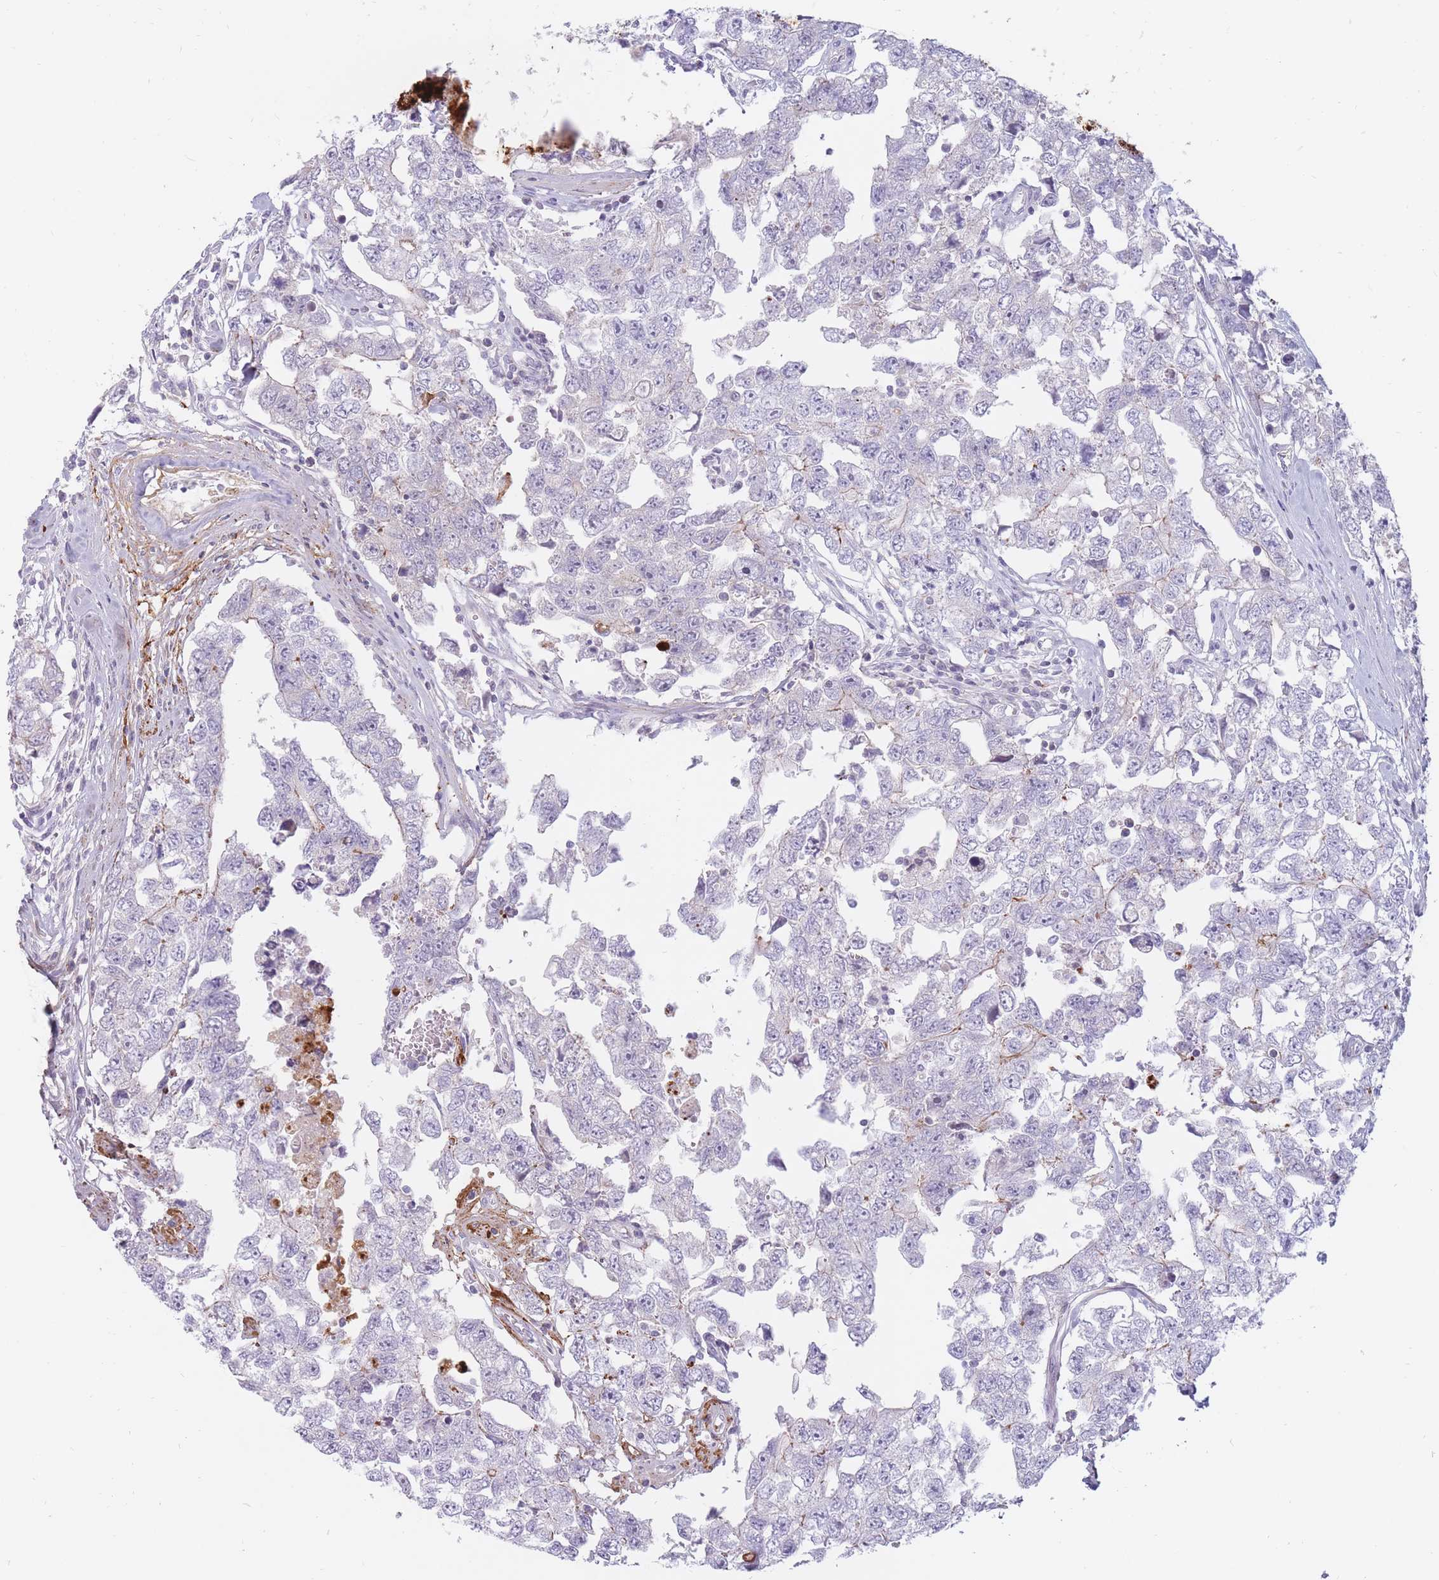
{"staining": {"intensity": "negative", "quantity": "none", "location": "none"}, "tissue": "testis cancer", "cell_type": "Tumor cells", "image_type": "cancer", "snomed": [{"axis": "morphology", "description": "Carcinoma, Embryonal, NOS"}, {"axis": "topography", "description": "Testis"}], "caption": "IHC of embryonal carcinoma (testis) displays no expression in tumor cells.", "gene": "PTGDR", "patient": {"sex": "male", "age": 22}}